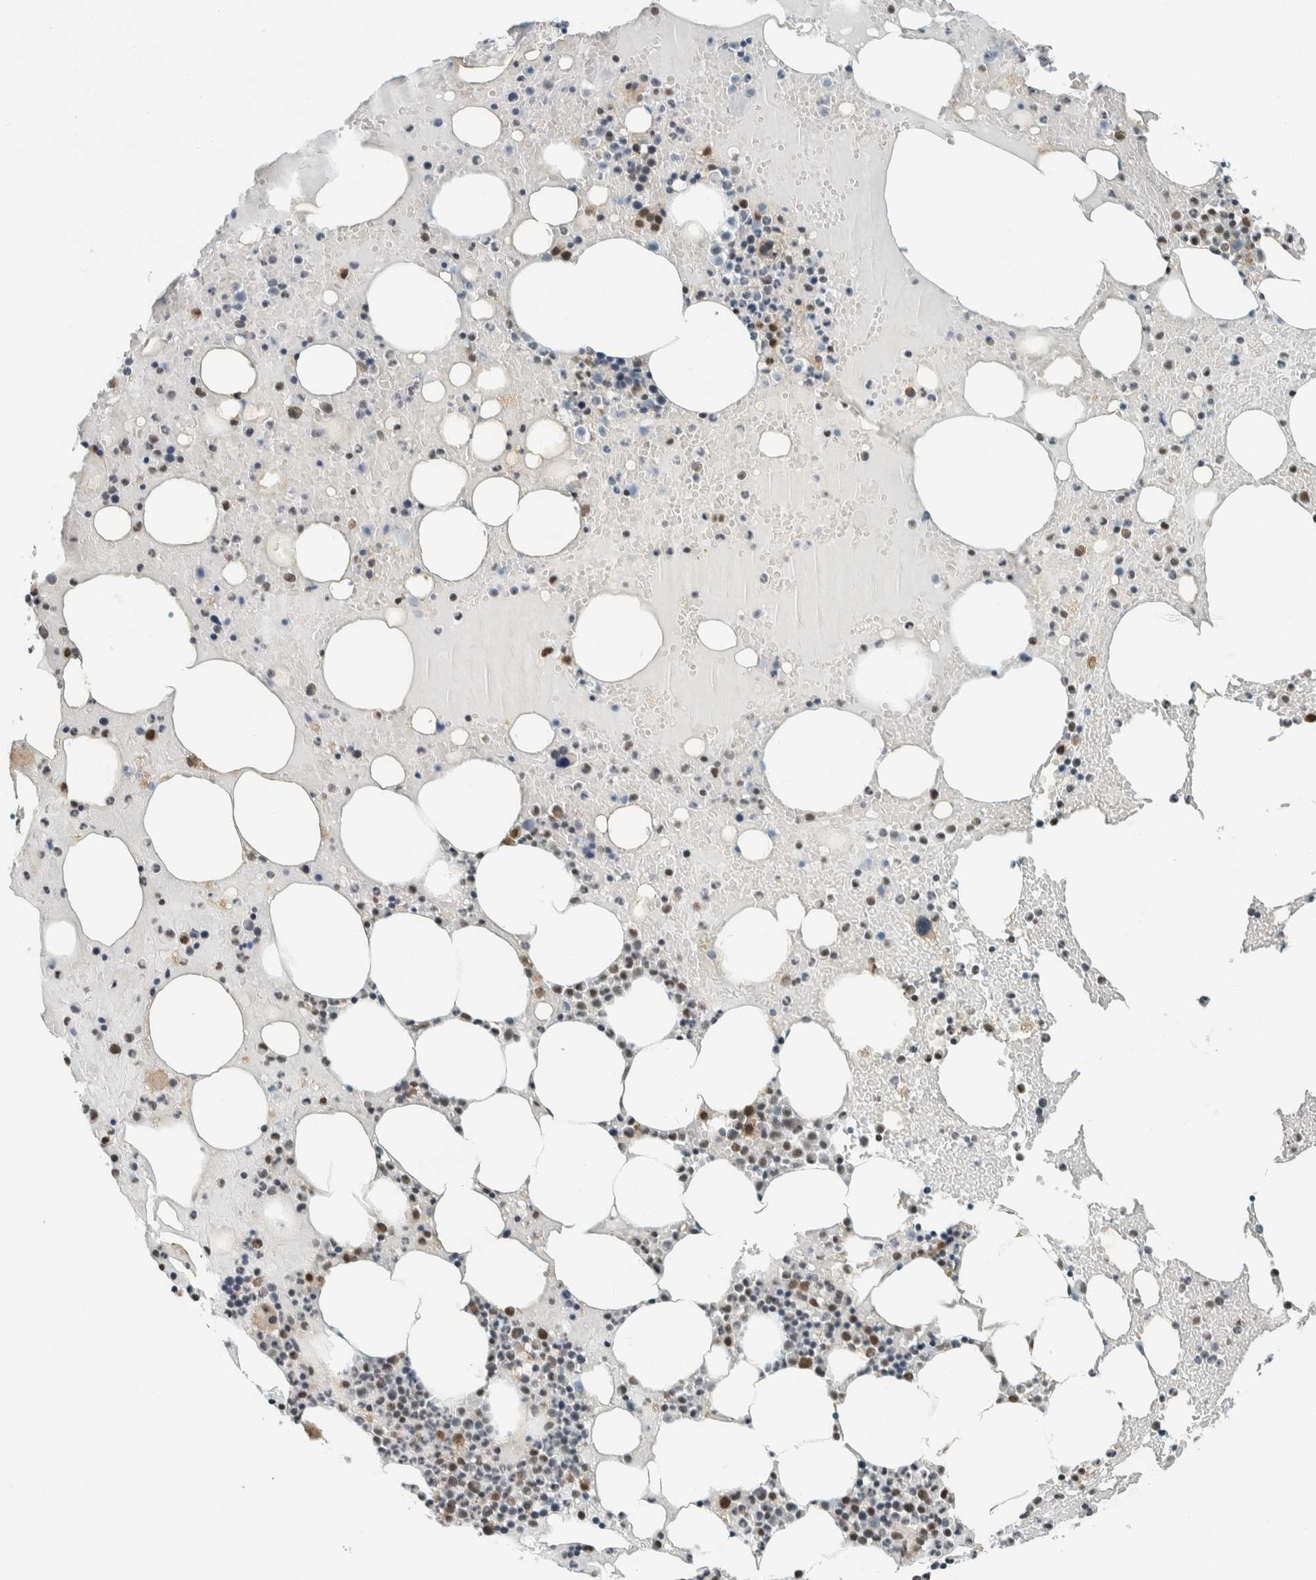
{"staining": {"intensity": "moderate", "quantity": "<25%", "location": "cytoplasmic/membranous,nuclear"}, "tissue": "bone marrow", "cell_type": "Hematopoietic cells", "image_type": "normal", "snomed": [{"axis": "morphology", "description": "Normal tissue, NOS"}, {"axis": "morphology", "description": "Inflammation, NOS"}, {"axis": "topography", "description": "Bone marrow"}], "caption": "This photomicrograph demonstrates immunohistochemistry staining of normal bone marrow, with low moderate cytoplasmic/membranous,nuclear positivity in about <25% of hematopoietic cells.", "gene": "NIBAN2", "patient": {"sex": "male", "age": 68}}